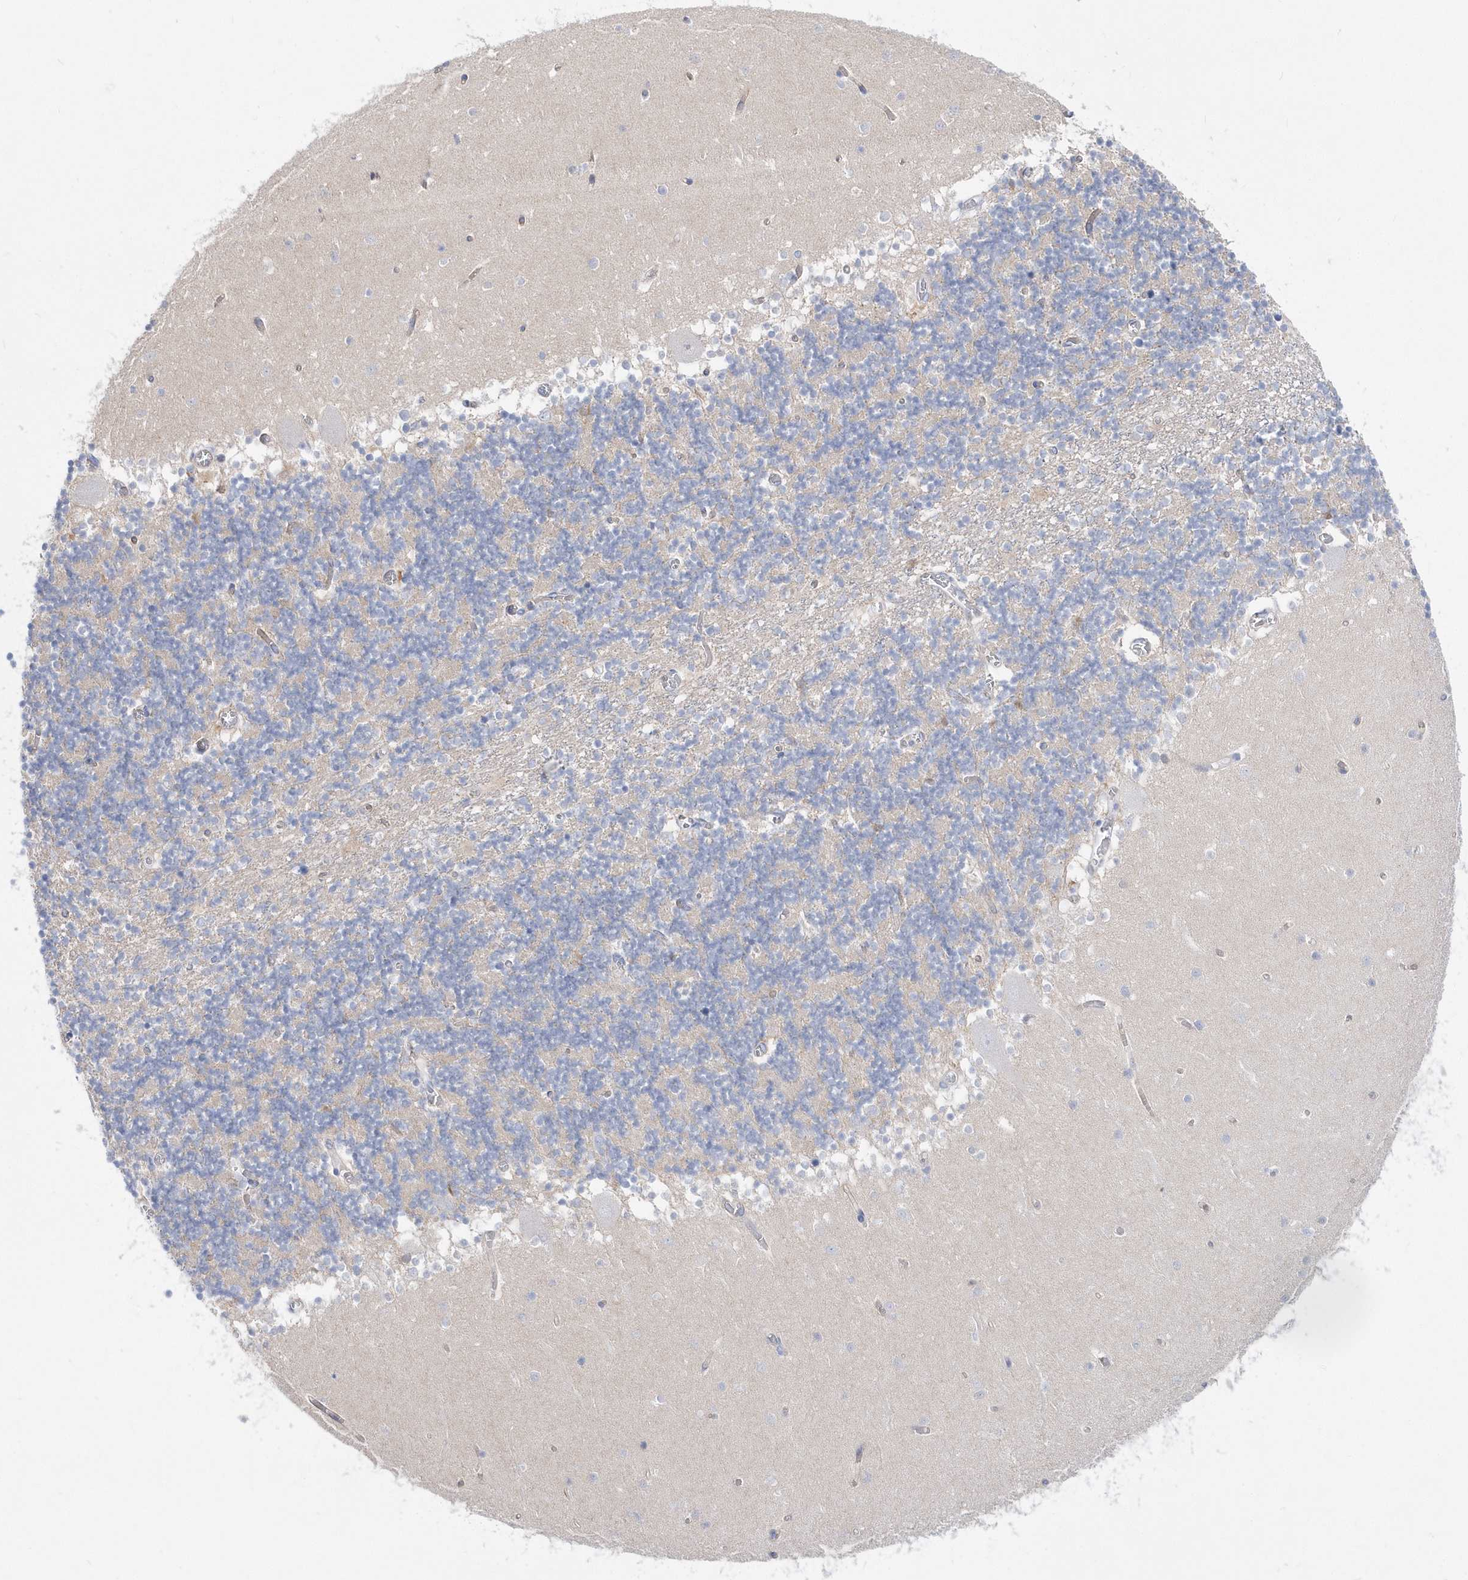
{"staining": {"intensity": "negative", "quantity": "none", "location": "none"}, "tissue": "cerebellum", "cell_type": "Cells in granular layer", "image_type": "normal", "snomed": [{"axis": "morphology", "description": "Normal tissue, NOS"}, {"axis": "topography", "description": "Cerebellum"}], "caption": "DAB (3,3'-diaminobenzidine) immunohistochemical staining of unremarkable cerebellum demonstrates no significant staining in cells in granular layer. (DAB IHC visualized using brightfield microscopy, high magnification).", "gene": "TMCO6", "patient": {"sex": "female", "age": 28}}